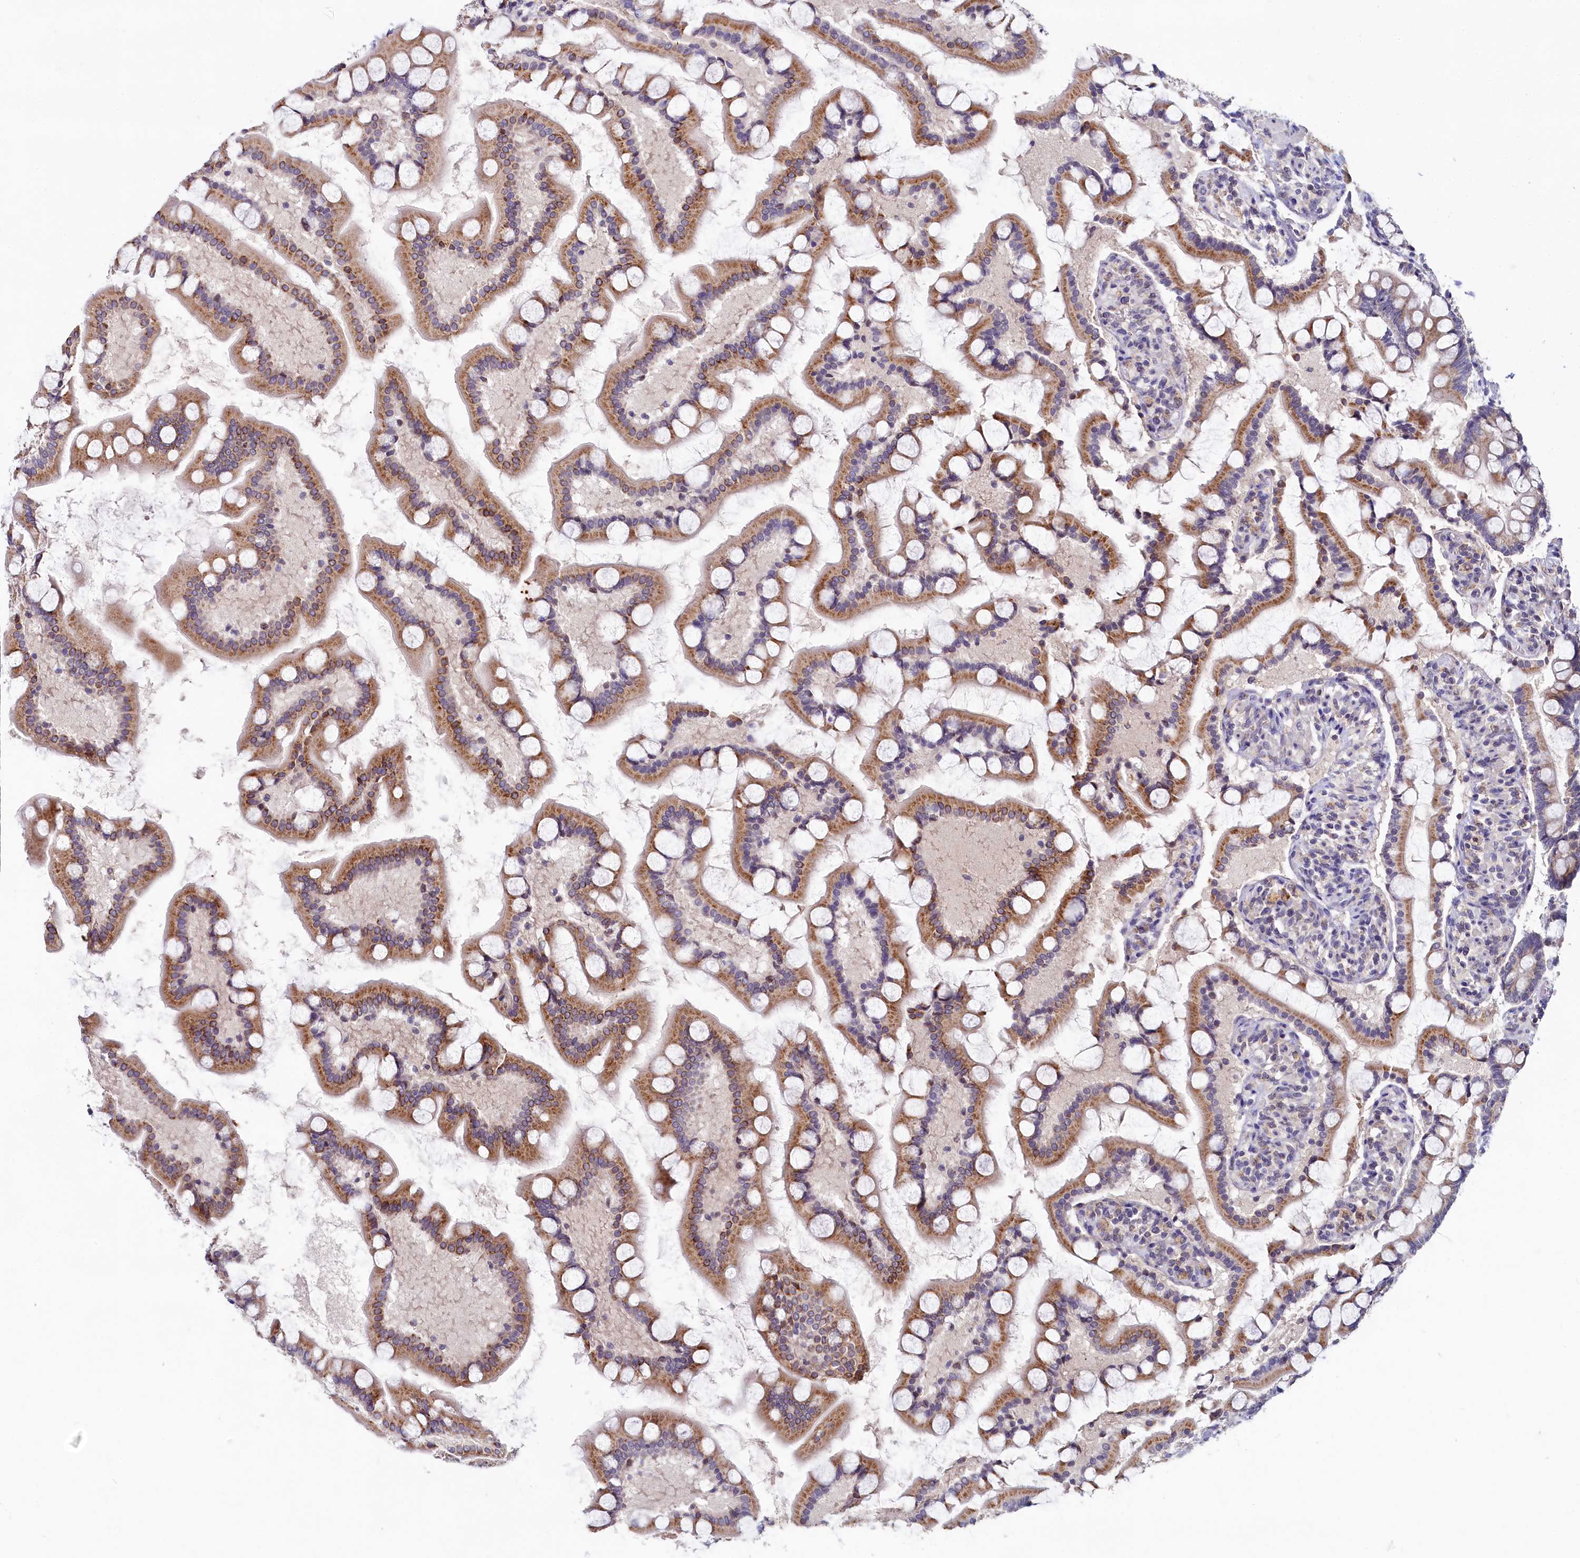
{"staining": {"intensity": "moderate", "quantity": ">75%", "location": "cytoplasmic/membranous"}, "tissue": "small intestine", "cell_type": "Glandular cells", "image_type": "normal", "snomed": [{"axis": "morphology", "description": "Normal tissue, NOS"}, {"axis": "topography", "description": "Small intestine"}], "caption": "Immunohistochemistry (IHC) (DAB) staining of normal small intestine reveals moderate cytoplasmic/membranous protein staining in about >75% of glandular cells.", "gene": "SPINK9", "patient": {"sex": "male", "age": 41}}